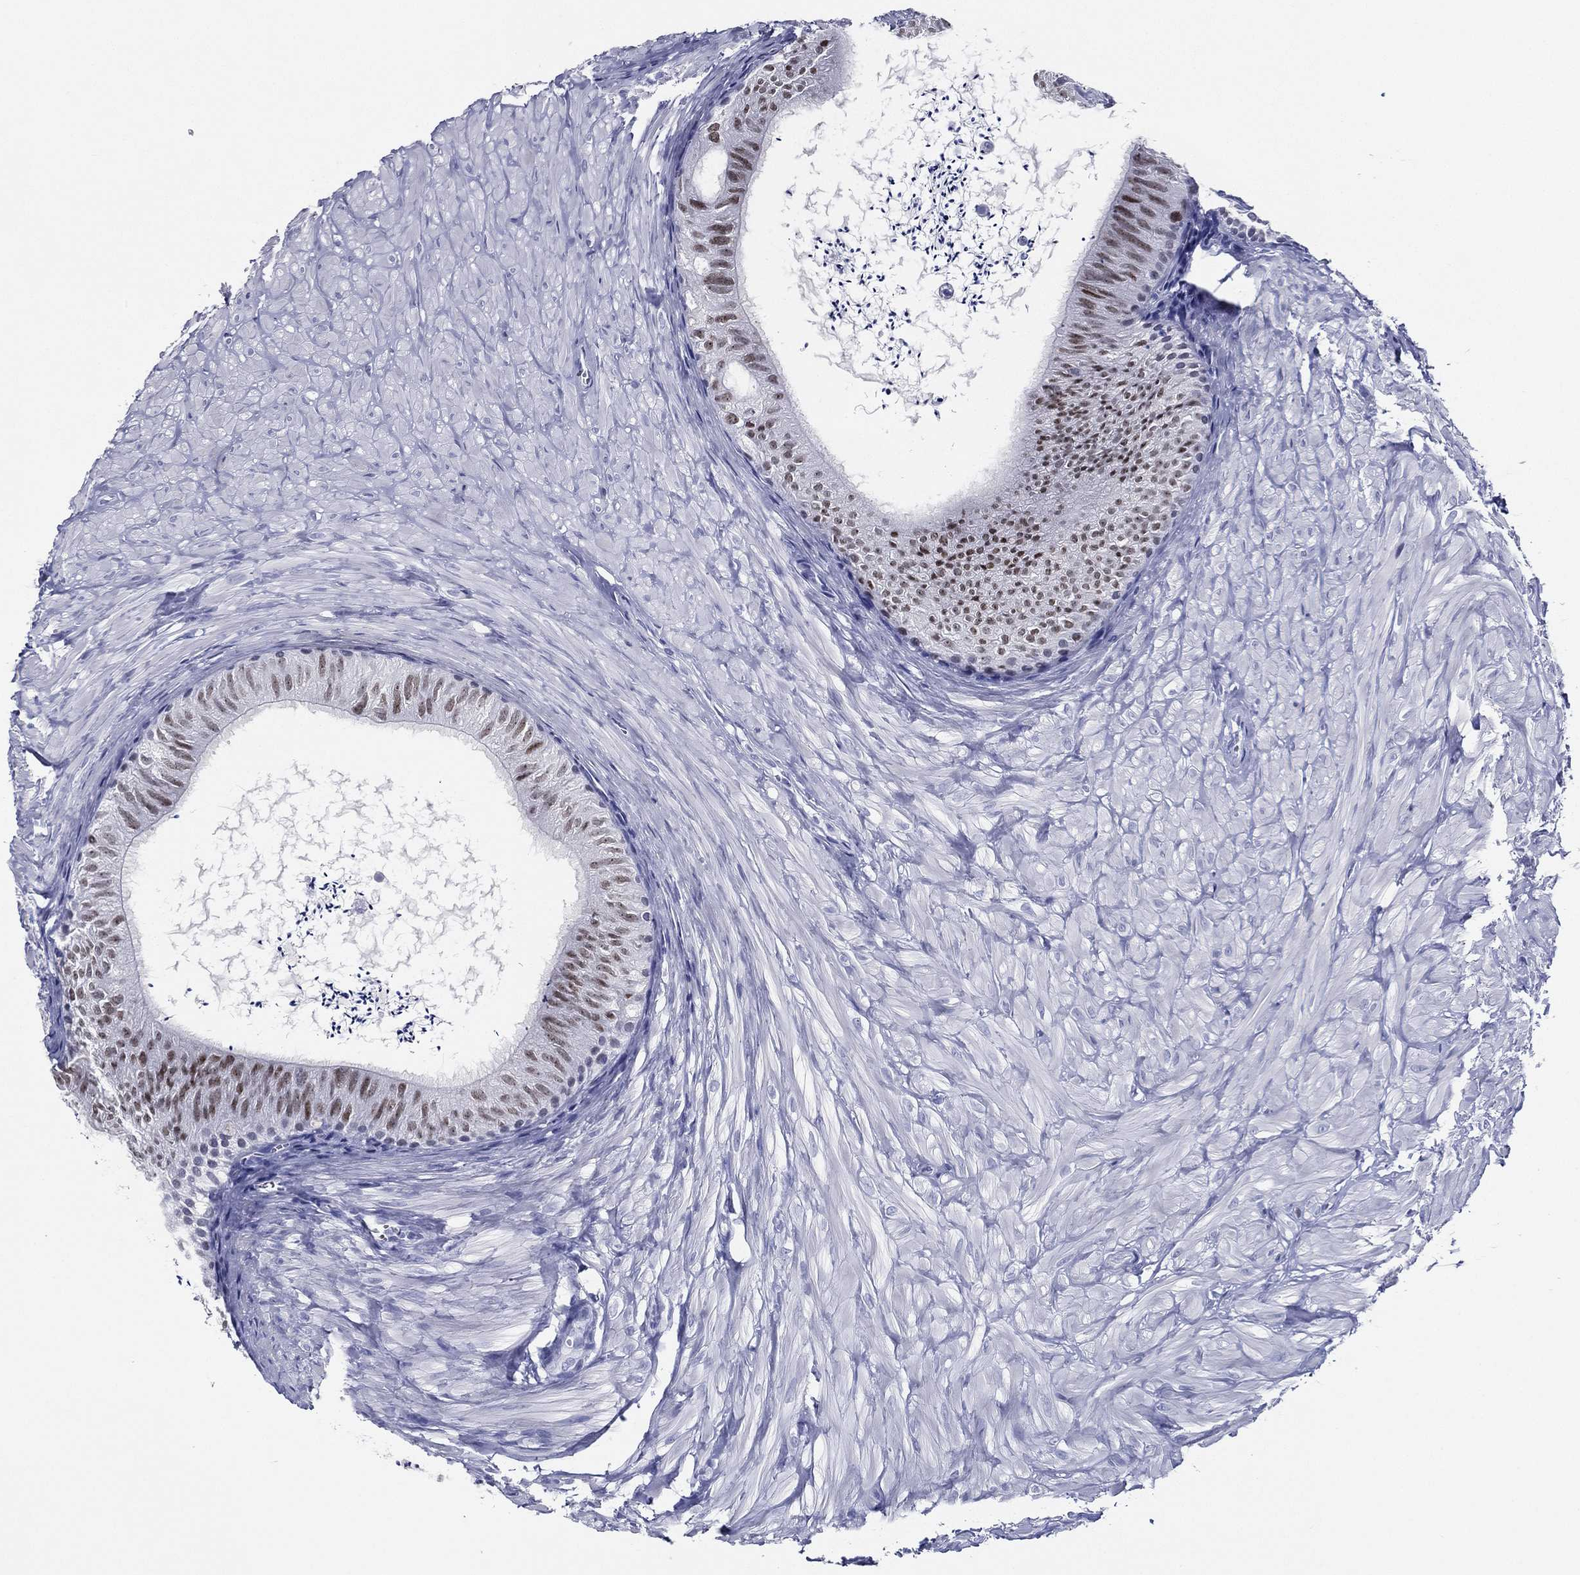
{"staining": {"intensity": "weak", "quantity": "25%-75%", "location": "nuclear"}, "tissue": "epididymis", "cell_type": "Glandular cells", "image_type": "normal", "snomed": [{"axis": "morphology", "description": "Normal tissue, NOS"}, {"axis": "topography", "description": "Epididymis"}], "caption": "Normal epididymis was stained to show a protein in brown. There is low levels of weak nuclear staining in about 25%-75% of glandular cells.", "gene": "TFAP2A", "patient": {"sex": "male", "age": 32}}